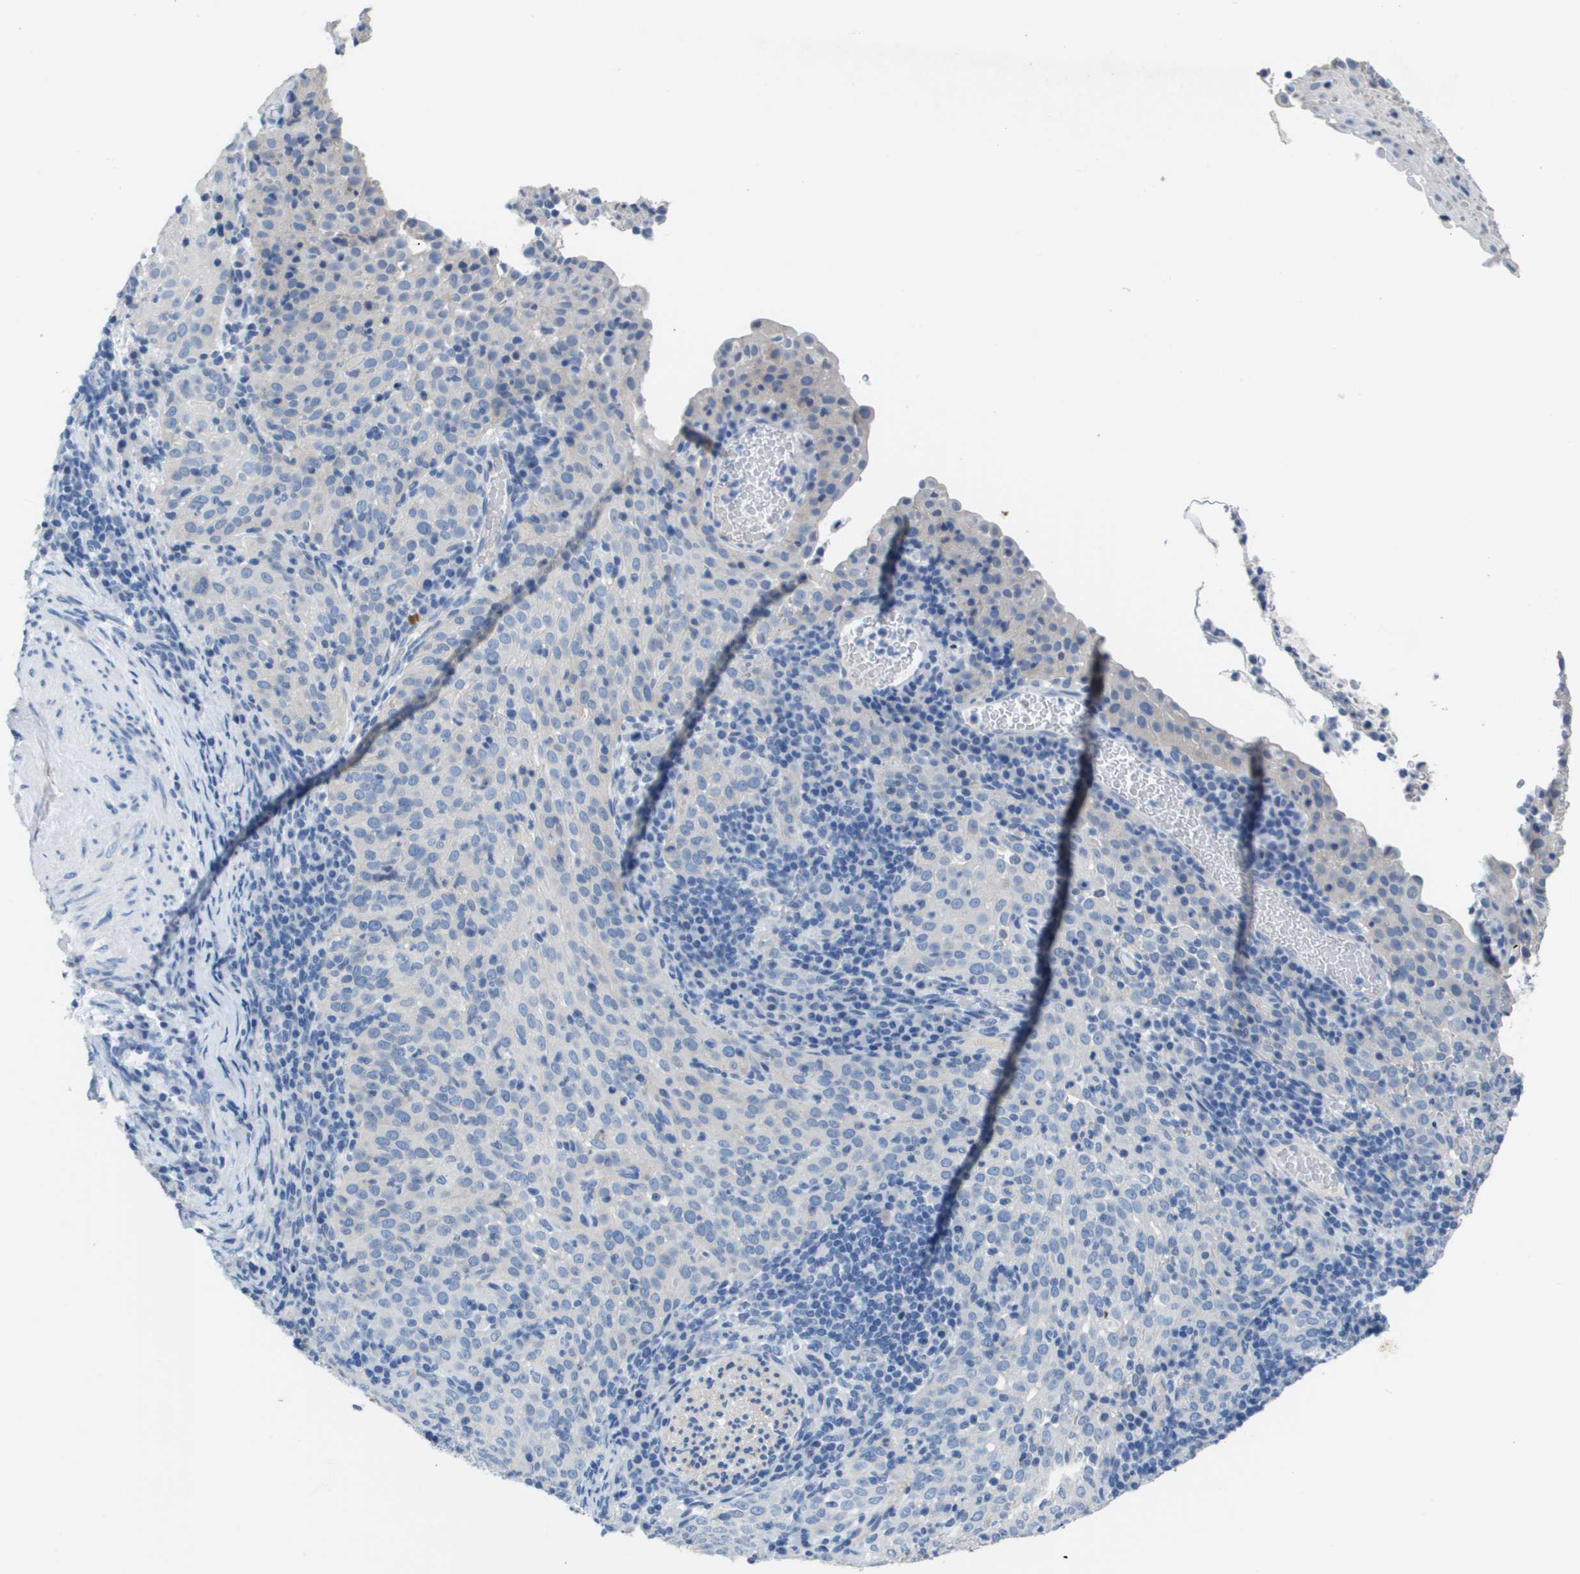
{"staining": {"intensity": "negative", "quantity": "none", "location": "none"}, "tissue": "cervical cancer", "cell_type": "Tumor cells", "image_type": "cancer", "snomed": [{"axis": "morphology", "description": "Squamous cell carcinoma, NOS"}, {"axis": "topography", "description": "Cervix"}], "caption": "DAB (3,3'-diaminobenzidine) immunohistochemical staining of human cervical cancer displays no significant staining in tumor cells. (Stains: DAB immunohistochemistry (IHC) with hematoxylin counter stain, Microscopy: brightfield microscopy at high magnification).", "gene": "NCS1", "patient": {"sex": "female", "age": 51}}